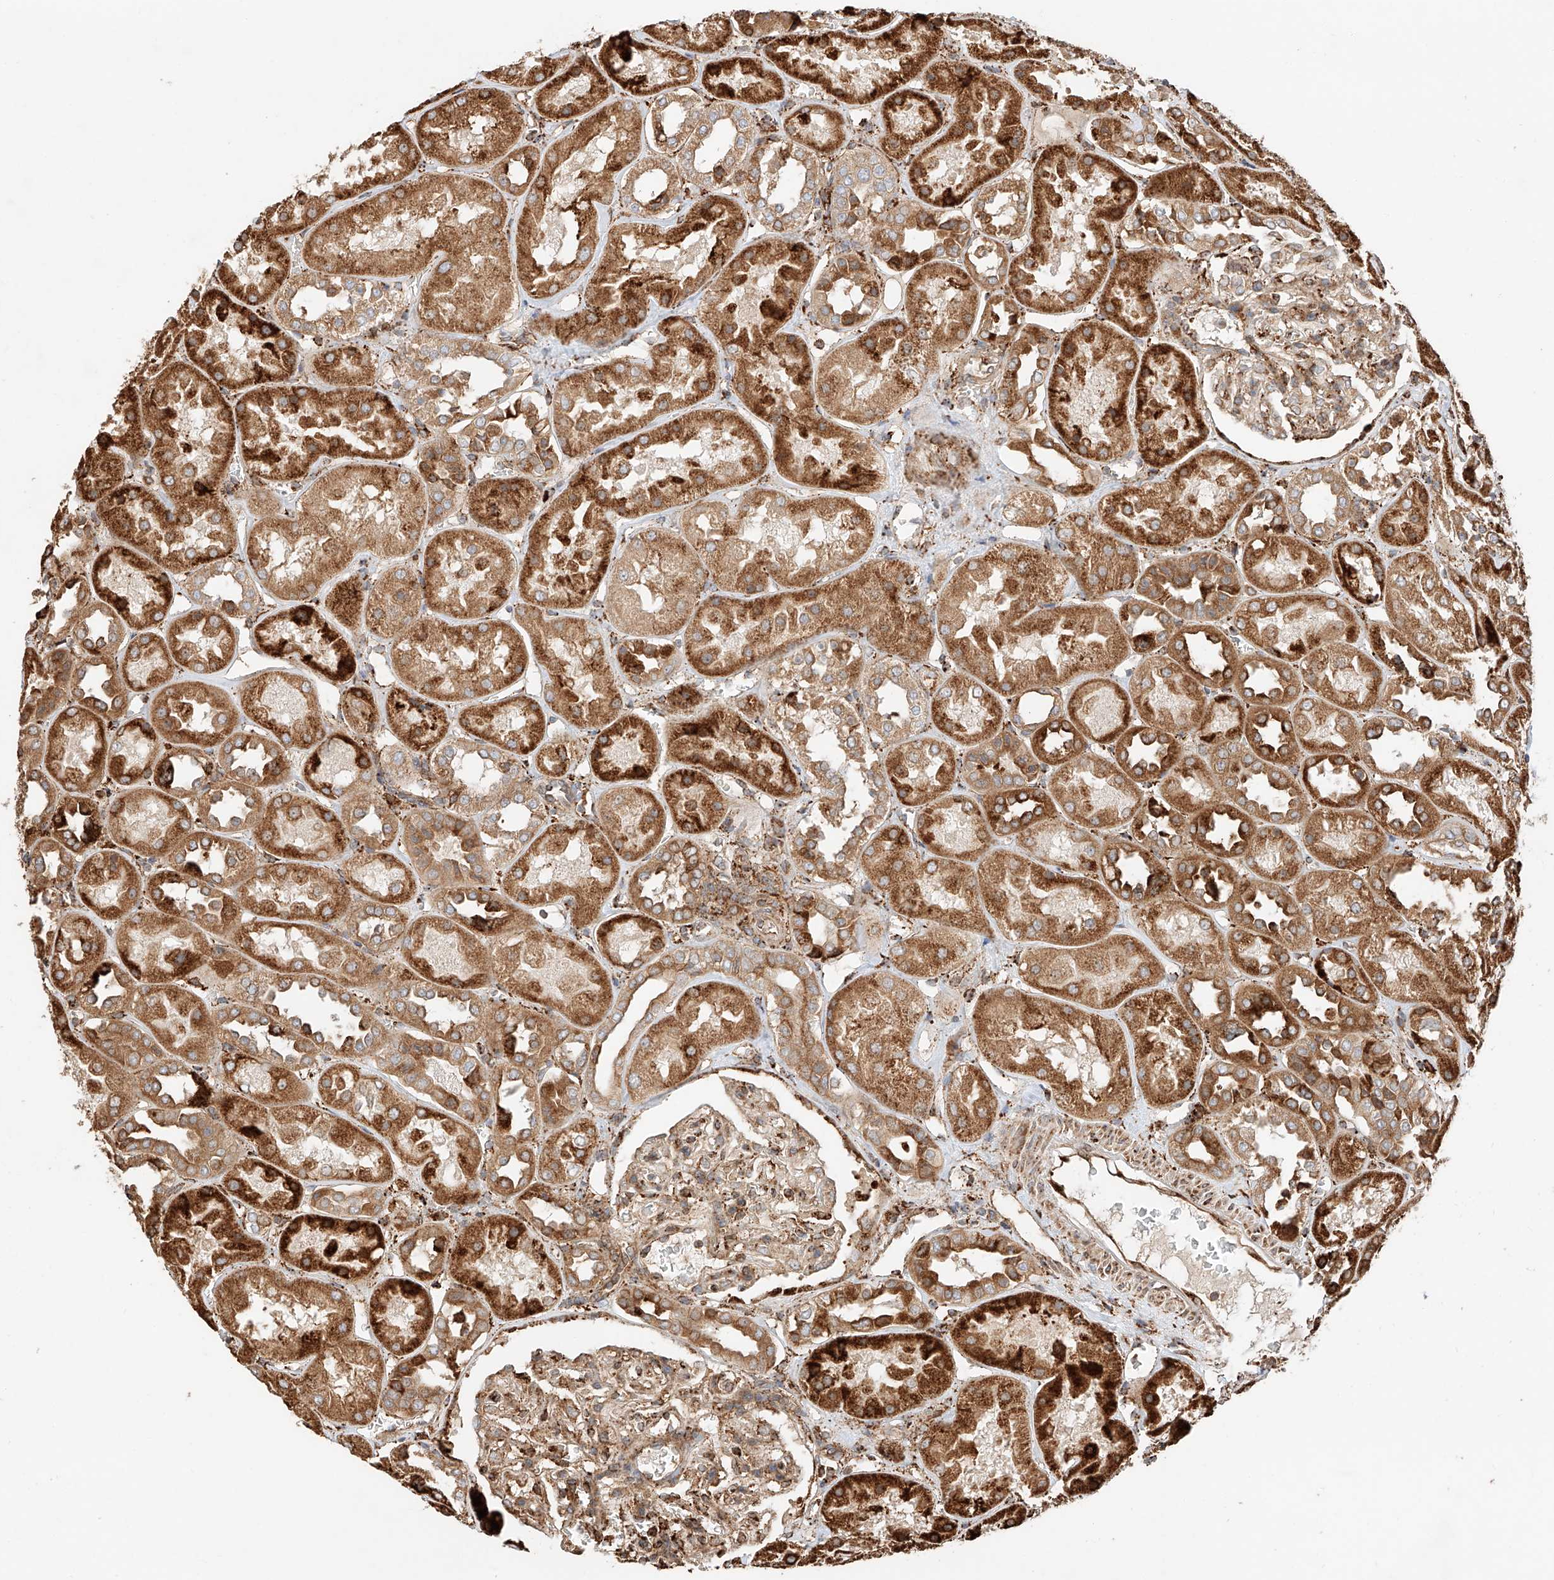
{"staining": {"intensity": "moderate", "quantity": ">75%", "location": "cytoplasmic/membranous"}, "tissue": "kidney", "cell_type": "Cells in glomeruli", "image_type": "normal", "snomed": [{"axis": "morphology", "description": "Normal tissue, NOS"}, {"axis": "topography", "description": "Kidney"}], "caption": "A micrograph showing moderate cytoplasmic/membranous staining in approximately >75% of cells in glomeruli in normal kidney, as visualized by brown immunohistochemical staining.", "gene": "ZNF84", "patient": {"sex": "male", "age": 70}}